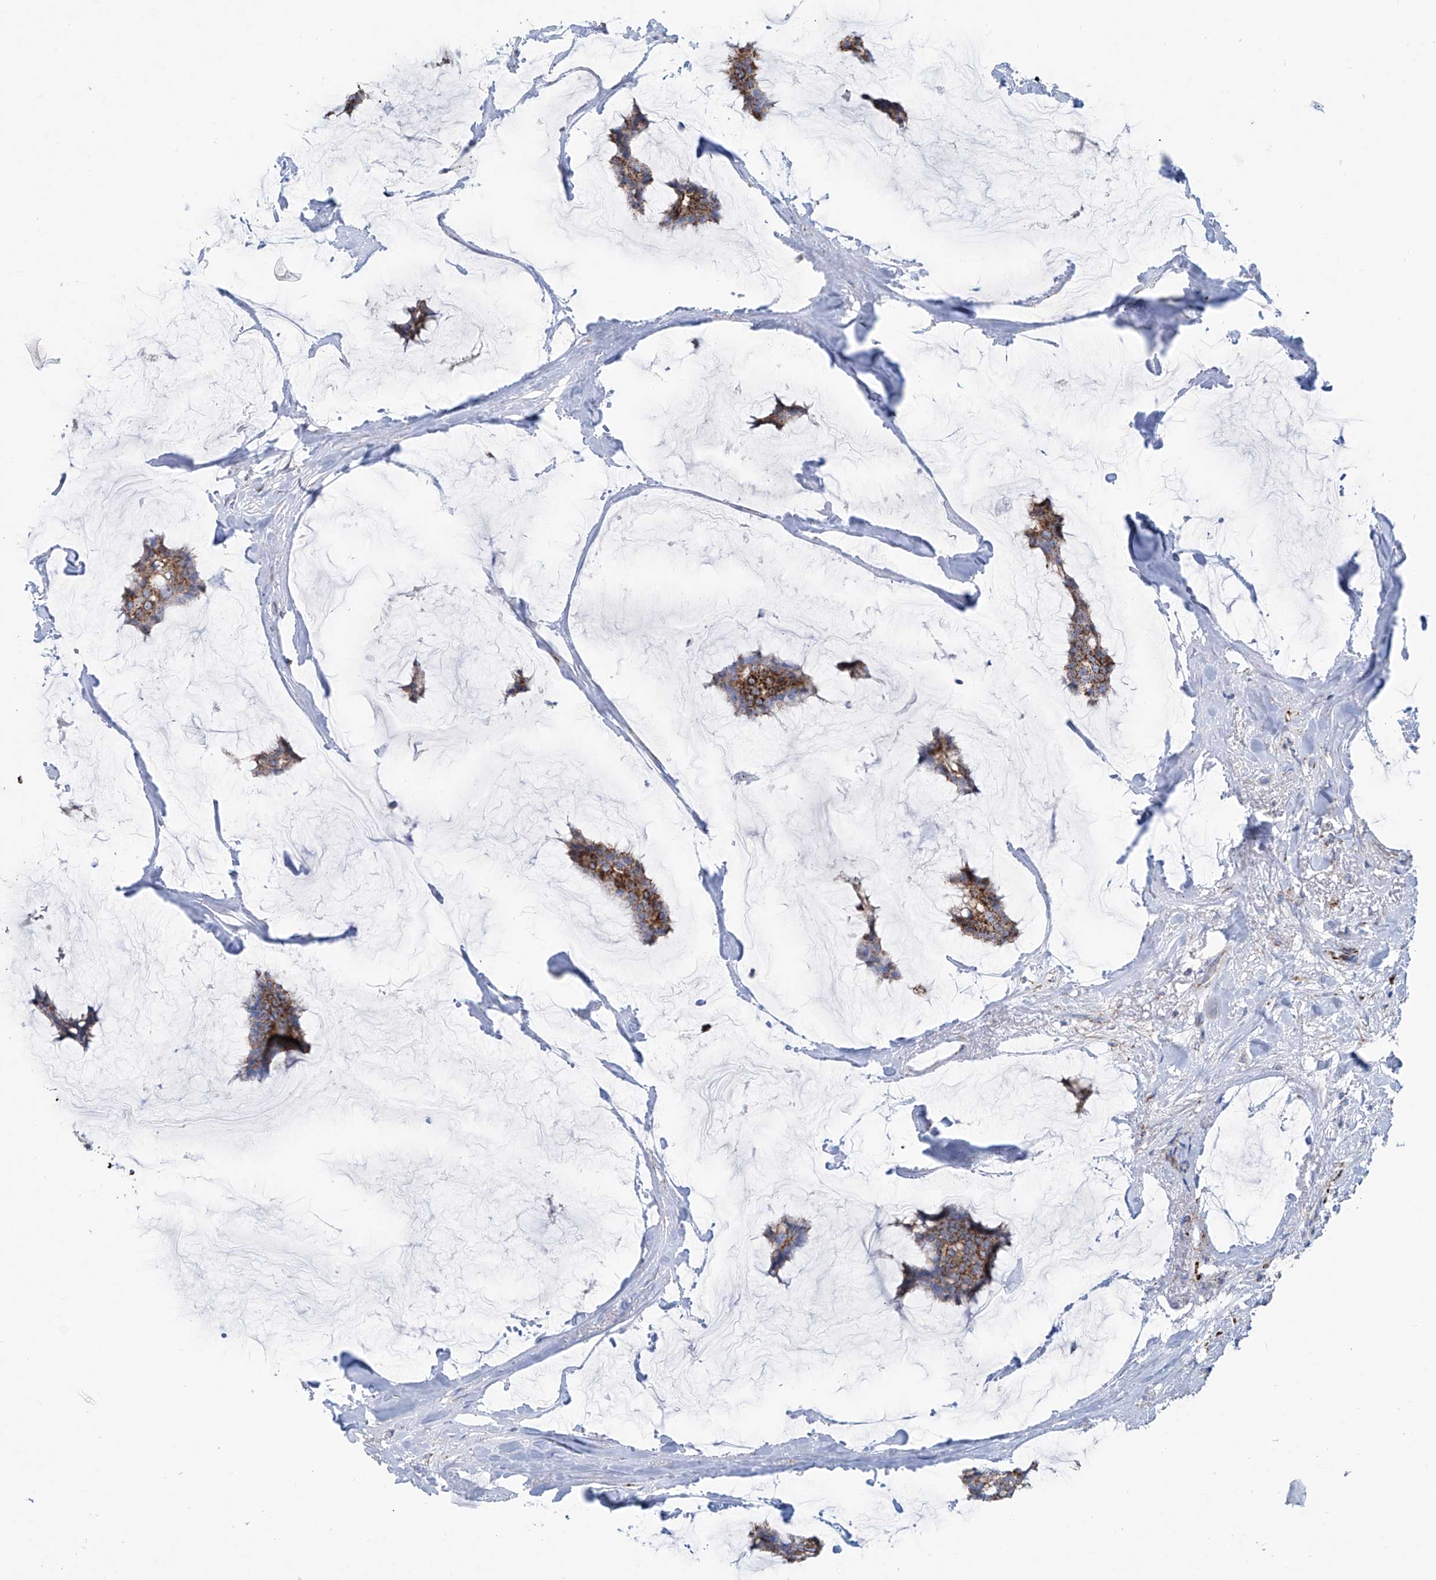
{"staining": {"intensity": "strong", "quantity": ">75%", "location": "cytoplasmic/membranous"}, "tissue": "breast cancer", "cell_type": "Tumor cells", "image_type": "cancer", "snomed": [{"axis": "morphology", "description": "Duct carcinoma"}, {"axis": "topography", "description": "Breast"}], "caption": "This histopathology image displays breast cancer (intraductal carcinoma) stained with immunohistochemistry to label a protein in brown. The cytoplasmic/membranous of tumor cells show strong positivity for the protein. Nuclei are counter-stained blue.", "gene": "ALDH6A1", "patient": {"sex": "female", "age": 93}}